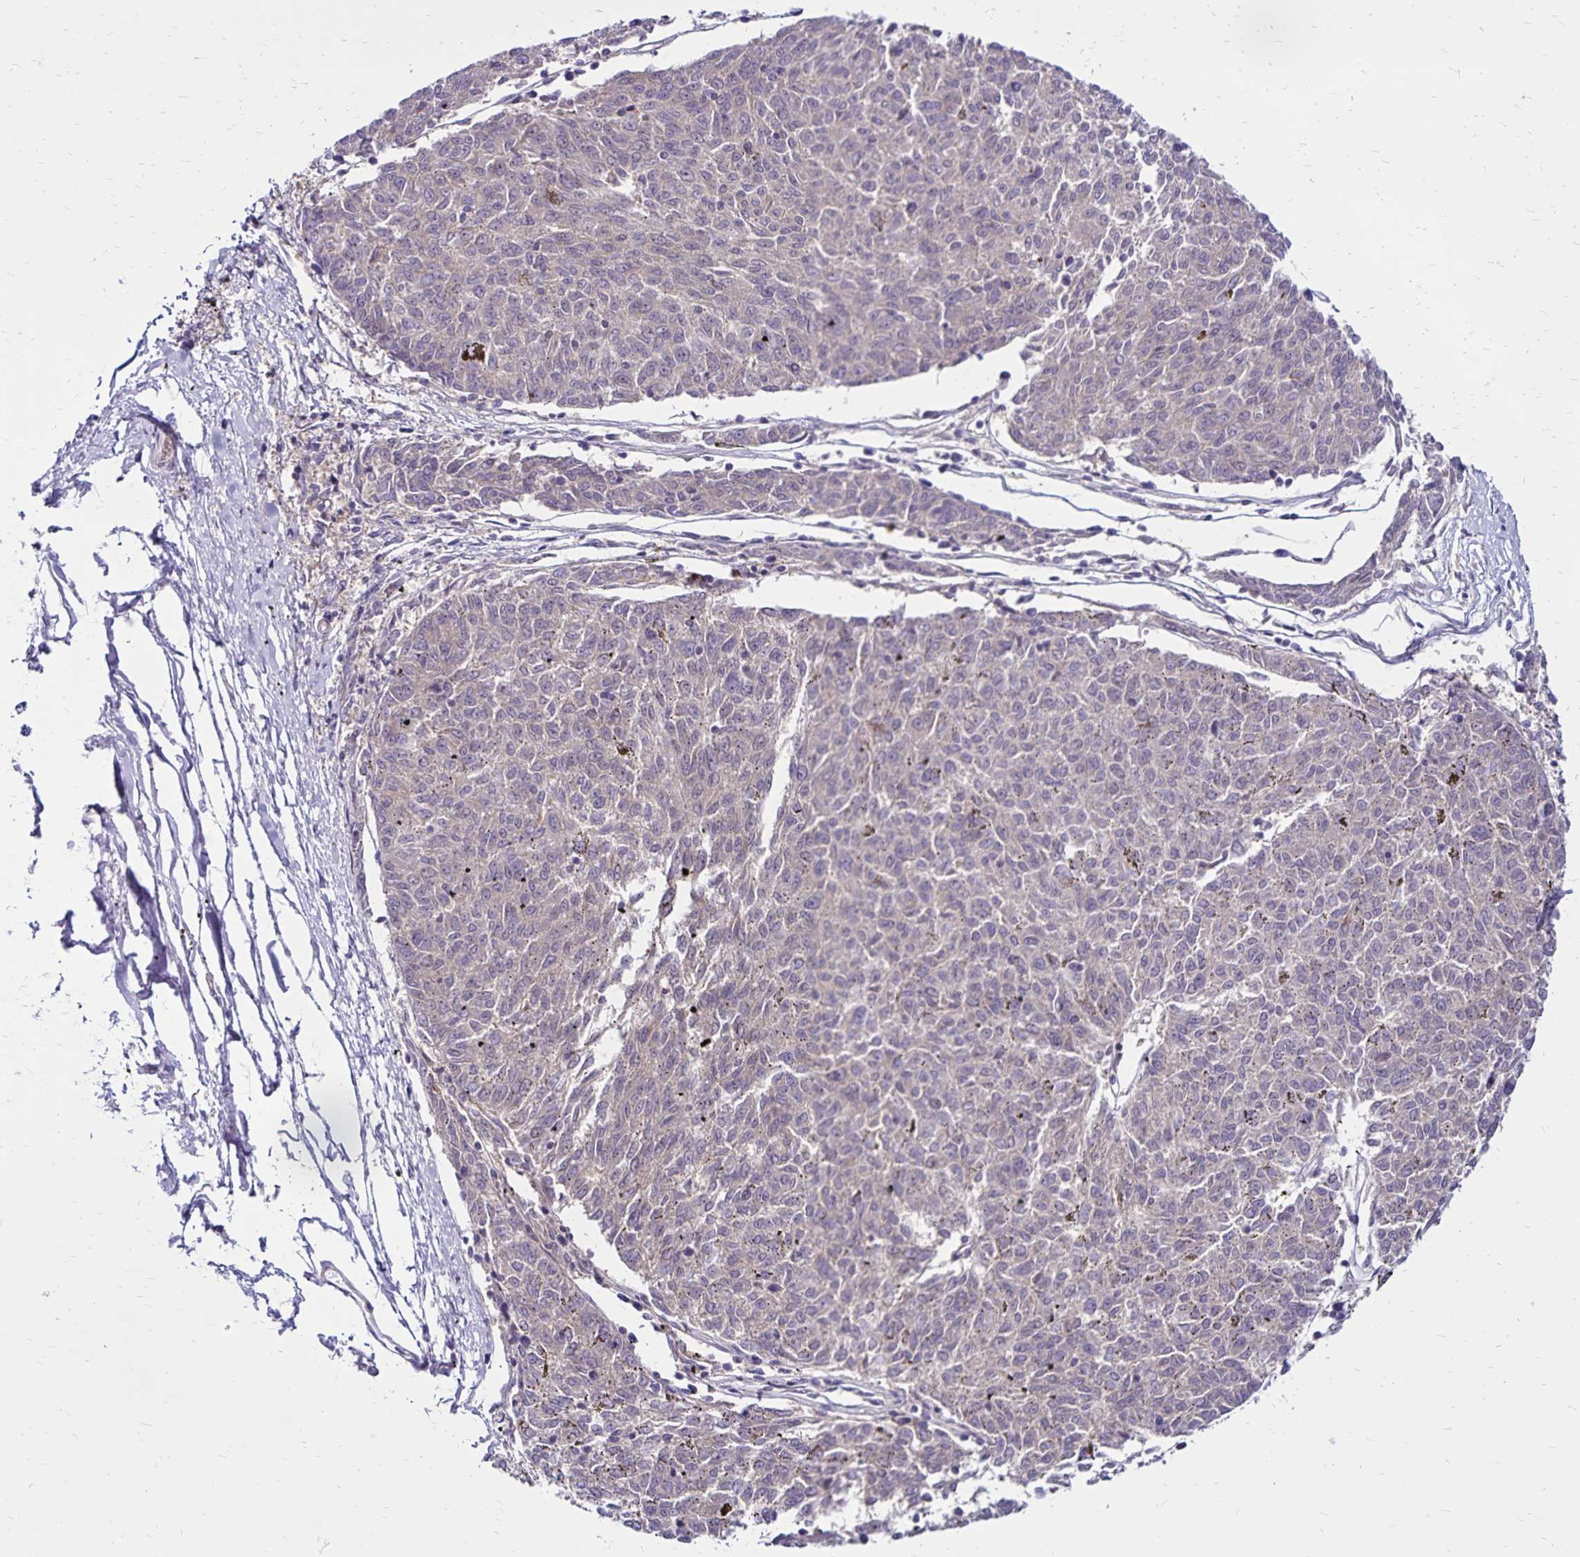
{"staining": {"intensity": "negative", "quantity": "none", "location": "none"}, "tissue": "melanoma", "cell_type": "Tumor cells", "image_type": "cancer", "snomed": [{"axis": "morphology", "description": "Malignant melanoma, NOS"}, {"axis": "topography", "description": "Skin"}], "caption": "Tumor cells are negative for brown protein staining in melanoma.", "gene": "FSD1", "patient": {"sex": "female", "age": 72}}